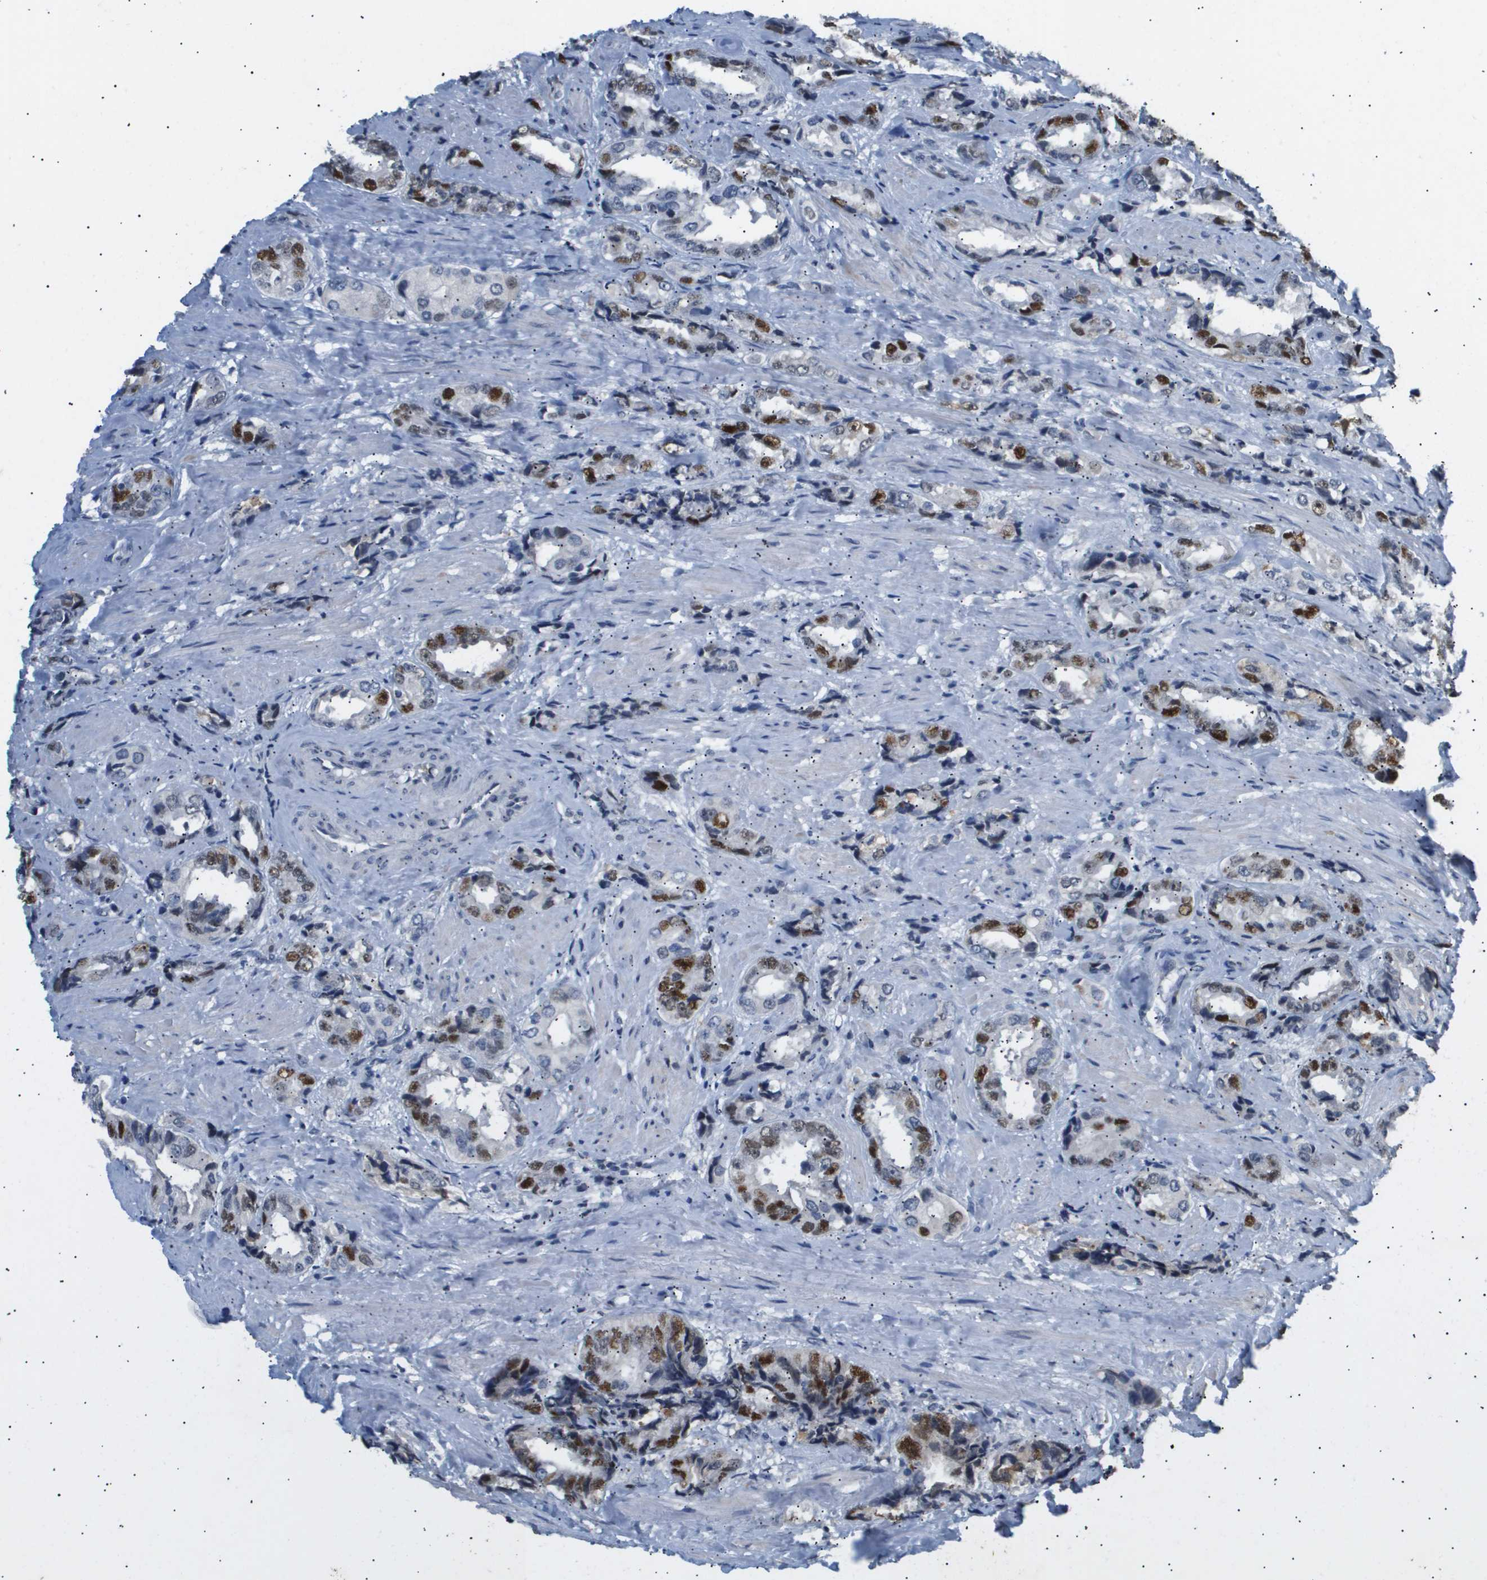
{"staining": {"intensity": "strong", "quantity": "25%-75%", "location": "nuclear"}, "tissue": "prostate cancer", "cell_type": "Tumor cells", "image_type": "cancer", "snomed": [{"axis": "morphology", "description": "Adenocarcinoma, High grade"}, {"axis": "topography", "description": "Prostate"}], "caption": "Immunohistochemical staining of prostate cancer (high-grade adenocarcinoma) shows strong nuclear protein expression in approximately 25%-75% of tumor cells.", "gene": "ANAPC2", "patient": {"sex": "male", "age": 61}}